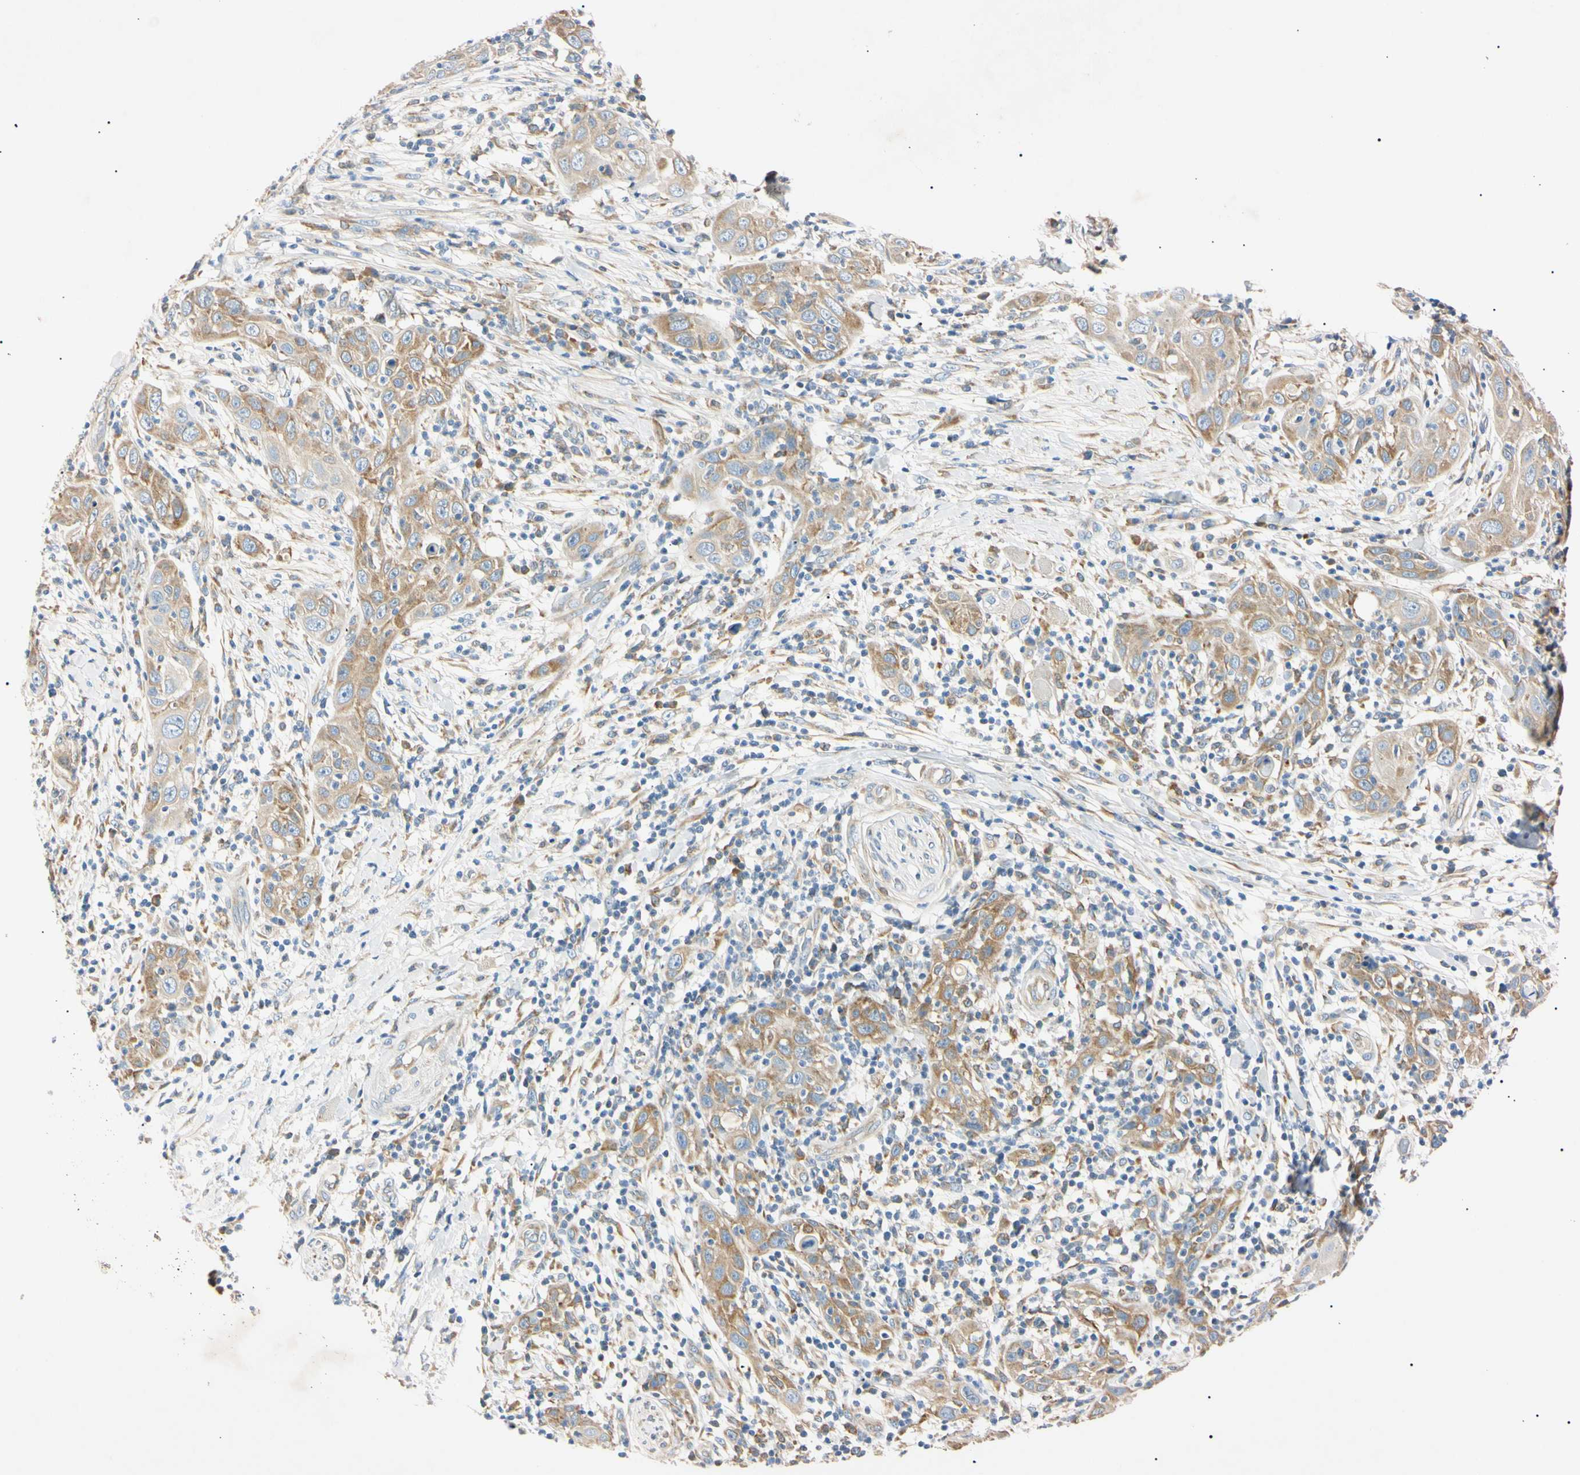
{"staining": {"intensity": "moderate", "quantity": ">75%", "location": "cytoplasmic/membranous"}, "tissue": "skin cancer", "cell_type": "Tumor cells", "image_type": "cancer", "snomed": [{"axis": "morphology", "description": "Squamous cell carcinoma, NOS"}, {"axis": "topography", "description": "Skin"}], "caption": "Immunohistochemical staining of human squamous cell carcinoma (skin) demonstrates moderate cytoplasmic/membranous protein positivity in about >75% of tumor cells.", "gene": "DNAJB12", "patient": {"sex": "female", "age": 88}}